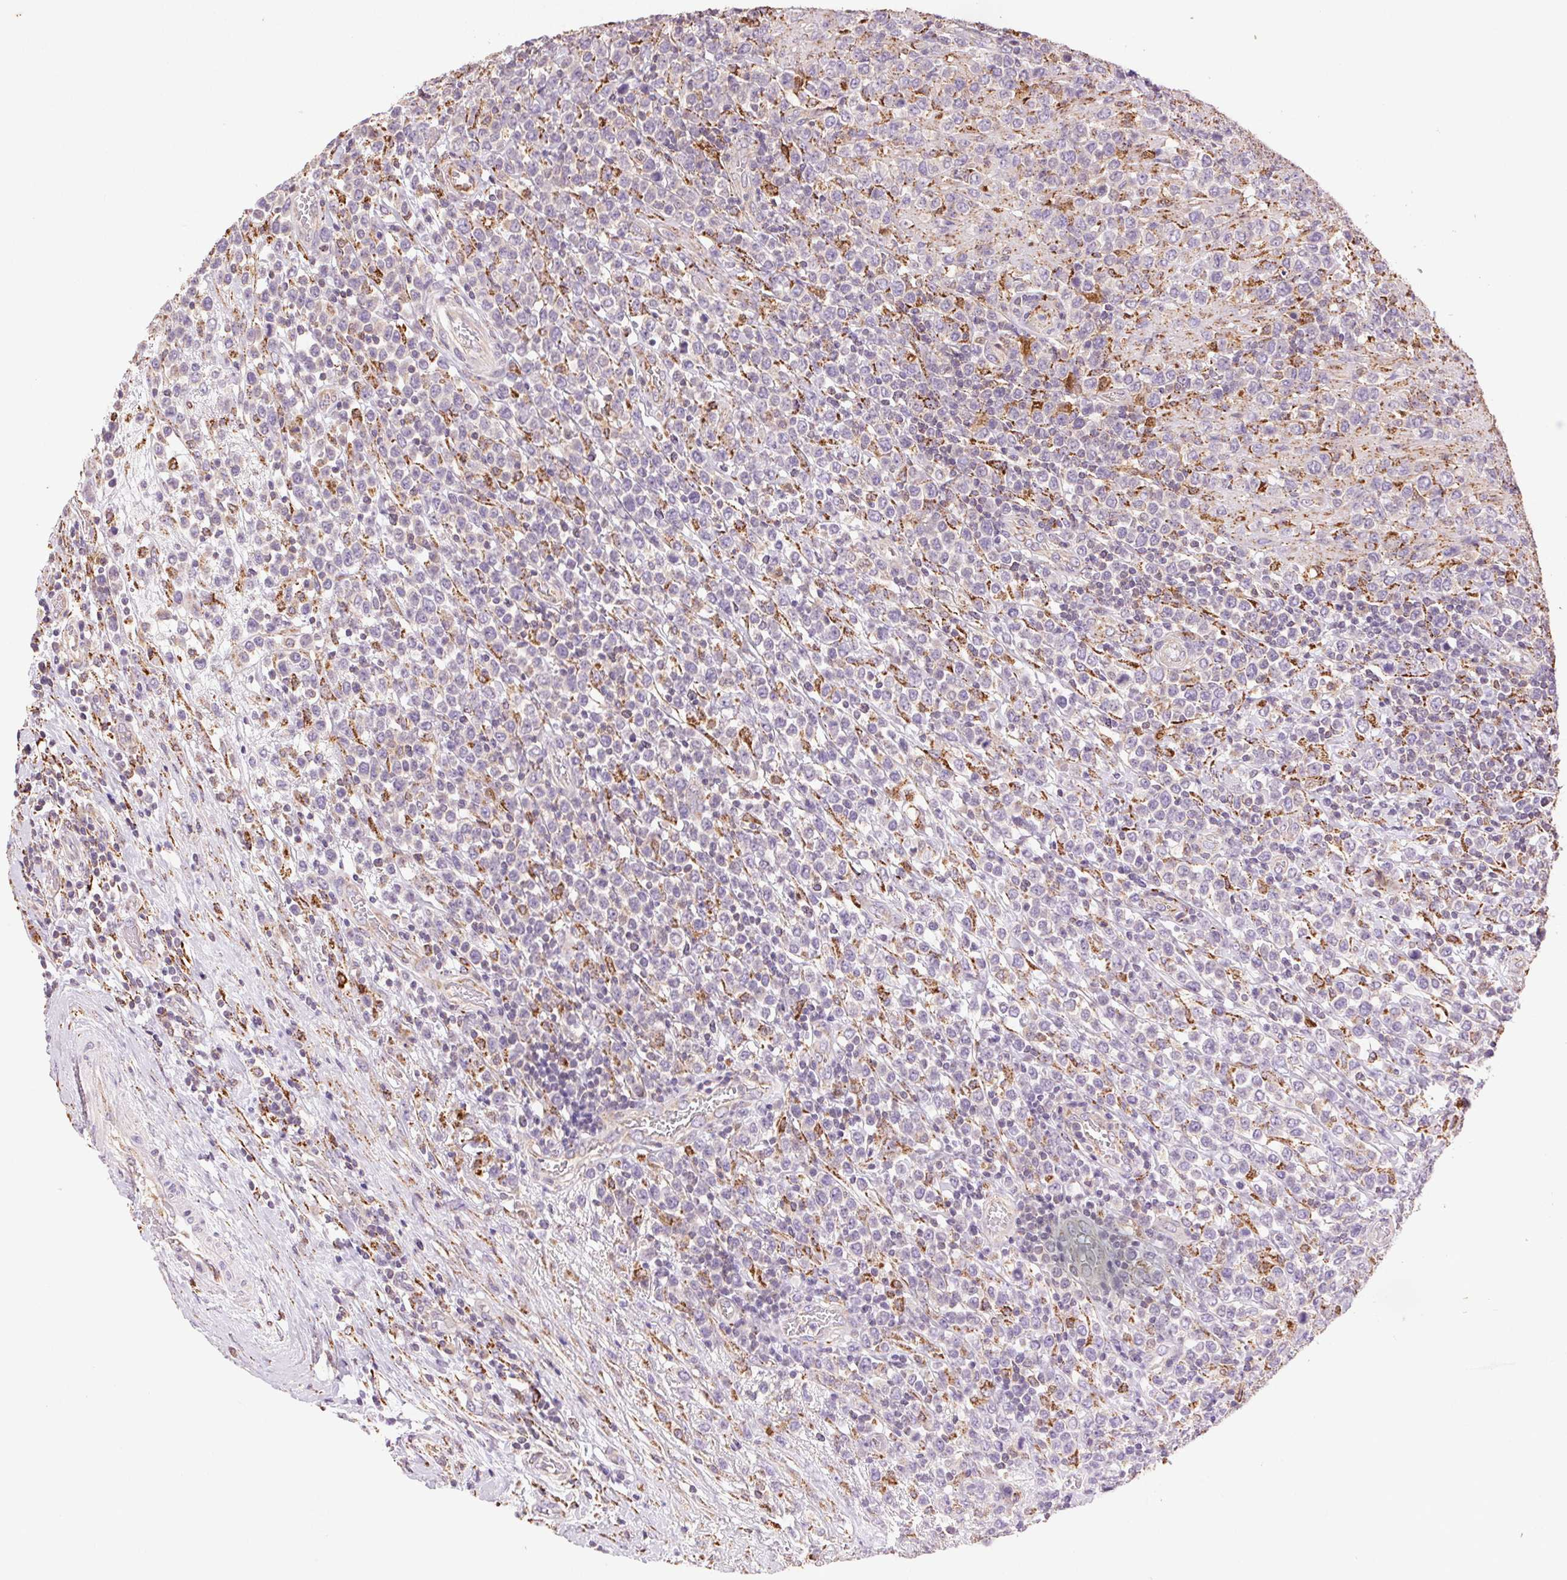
{"staining": {"intensity": "negative", "quantity": "none", "location": "none"}, "tissue": "lymphoma", "cell_type": "Tumor cells", "image_type": "cancer", "snomed": [{"axis": "morphology", "description": "Malignant lymphoma, non-Hodgkin's type, High grade"}, {"axis": "topography", "description": "Soft tissue"}], "caption": "High power microscopy histopathology image of an immunohistochemistry (IHC) histopathology image of lymphoma, revealing no significant positivity in tumor cells. (DAB (3,3'-diaminobenzidine) immunohistochemistry (IHC), high magnification).", "gene": "FNBP1L", "patient": {"sex": "female", "age": 56}}